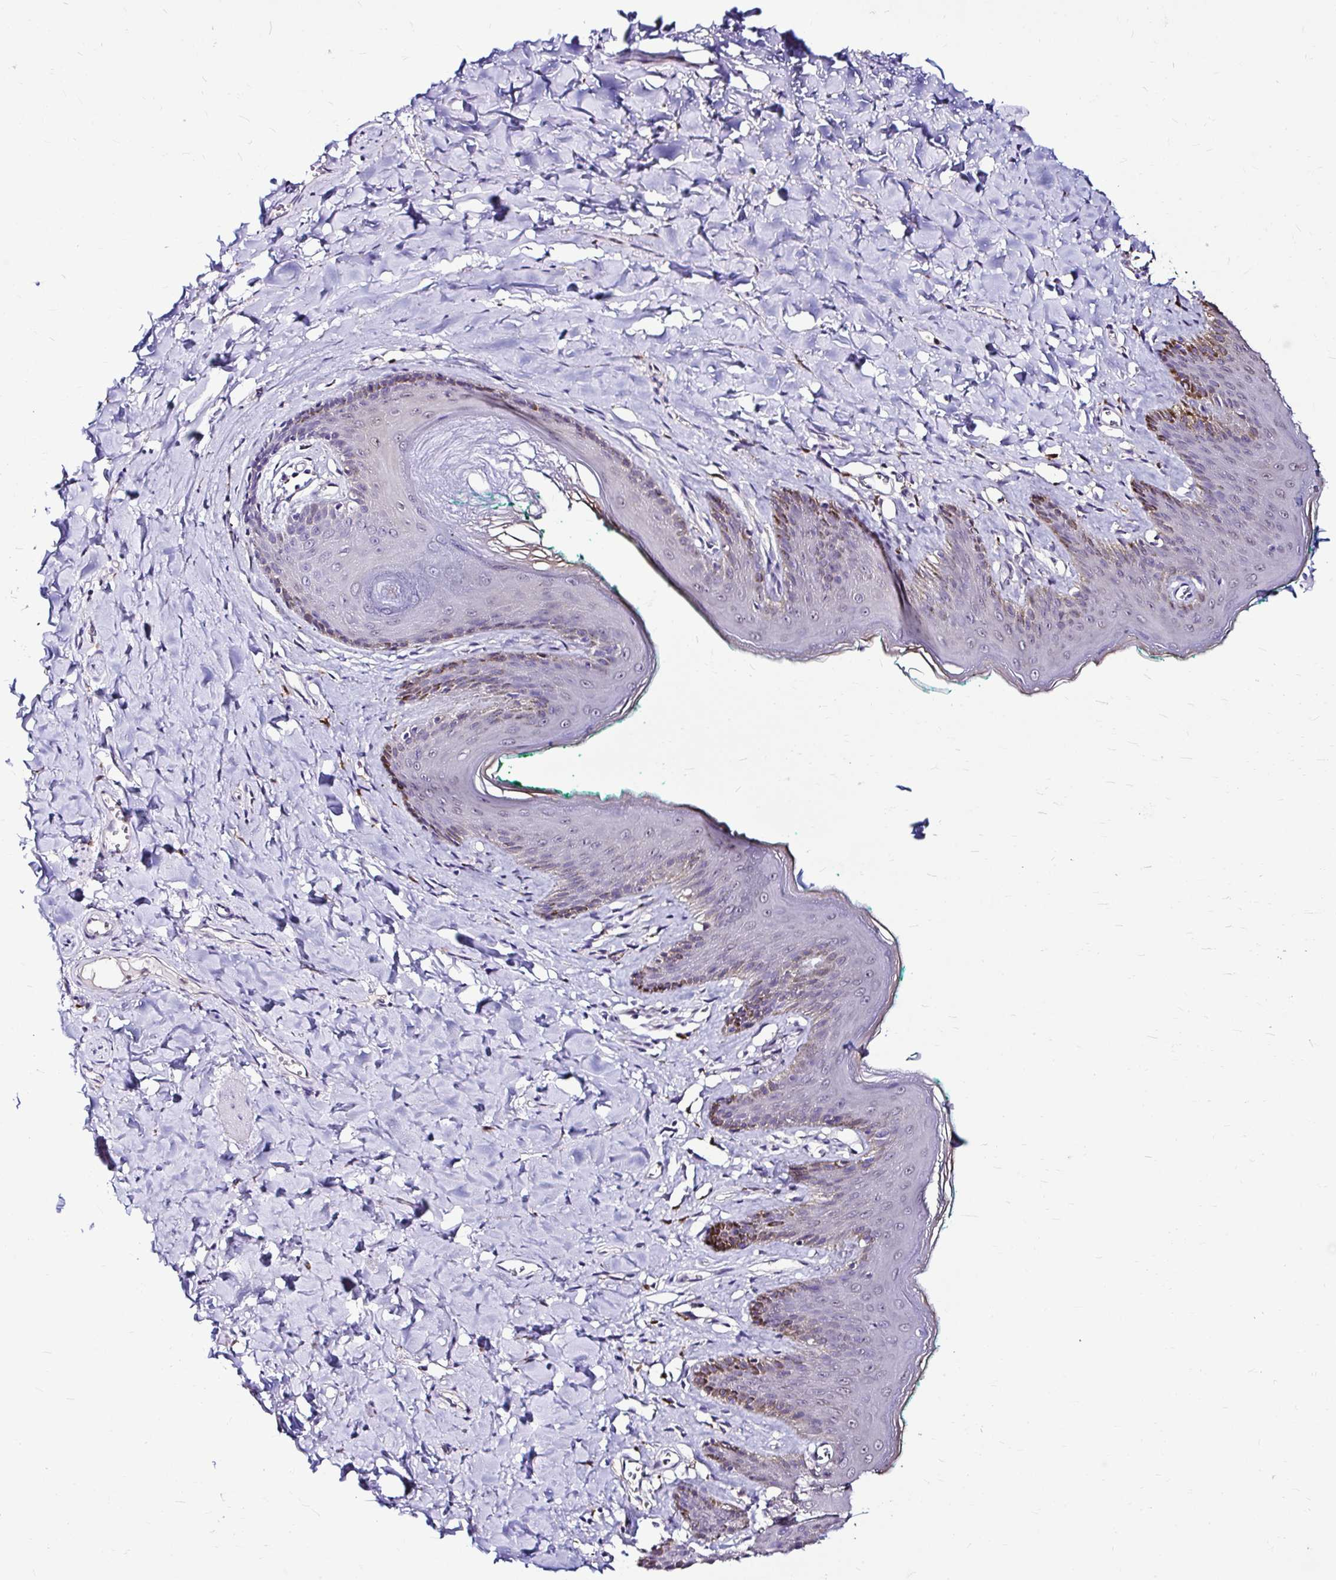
{"staining": {"intensity": "negative", "quantity": "none", "location": "none"}, "tissue": "skin", "cell_type": "Epidermal cells", "image_type": "normal", "snomed": [{"axis": "morphology", "description": "Normal tissue, NOS"}, {"axis": "topography", "description": "Vulva"}, {"axis": "topography", "description": "Peripheral nerve tissue"}], "caption": "An image of skin stained for a protein reveals no brown staining in epidermal cells. Brightfield microscopy of immunohistochemistry (IHC) stained with DAB (brown) and hematoxylin (blue), captured at high magnification.", "gene": "IDH1", "patient": {"sex": "female", "age": 66}}